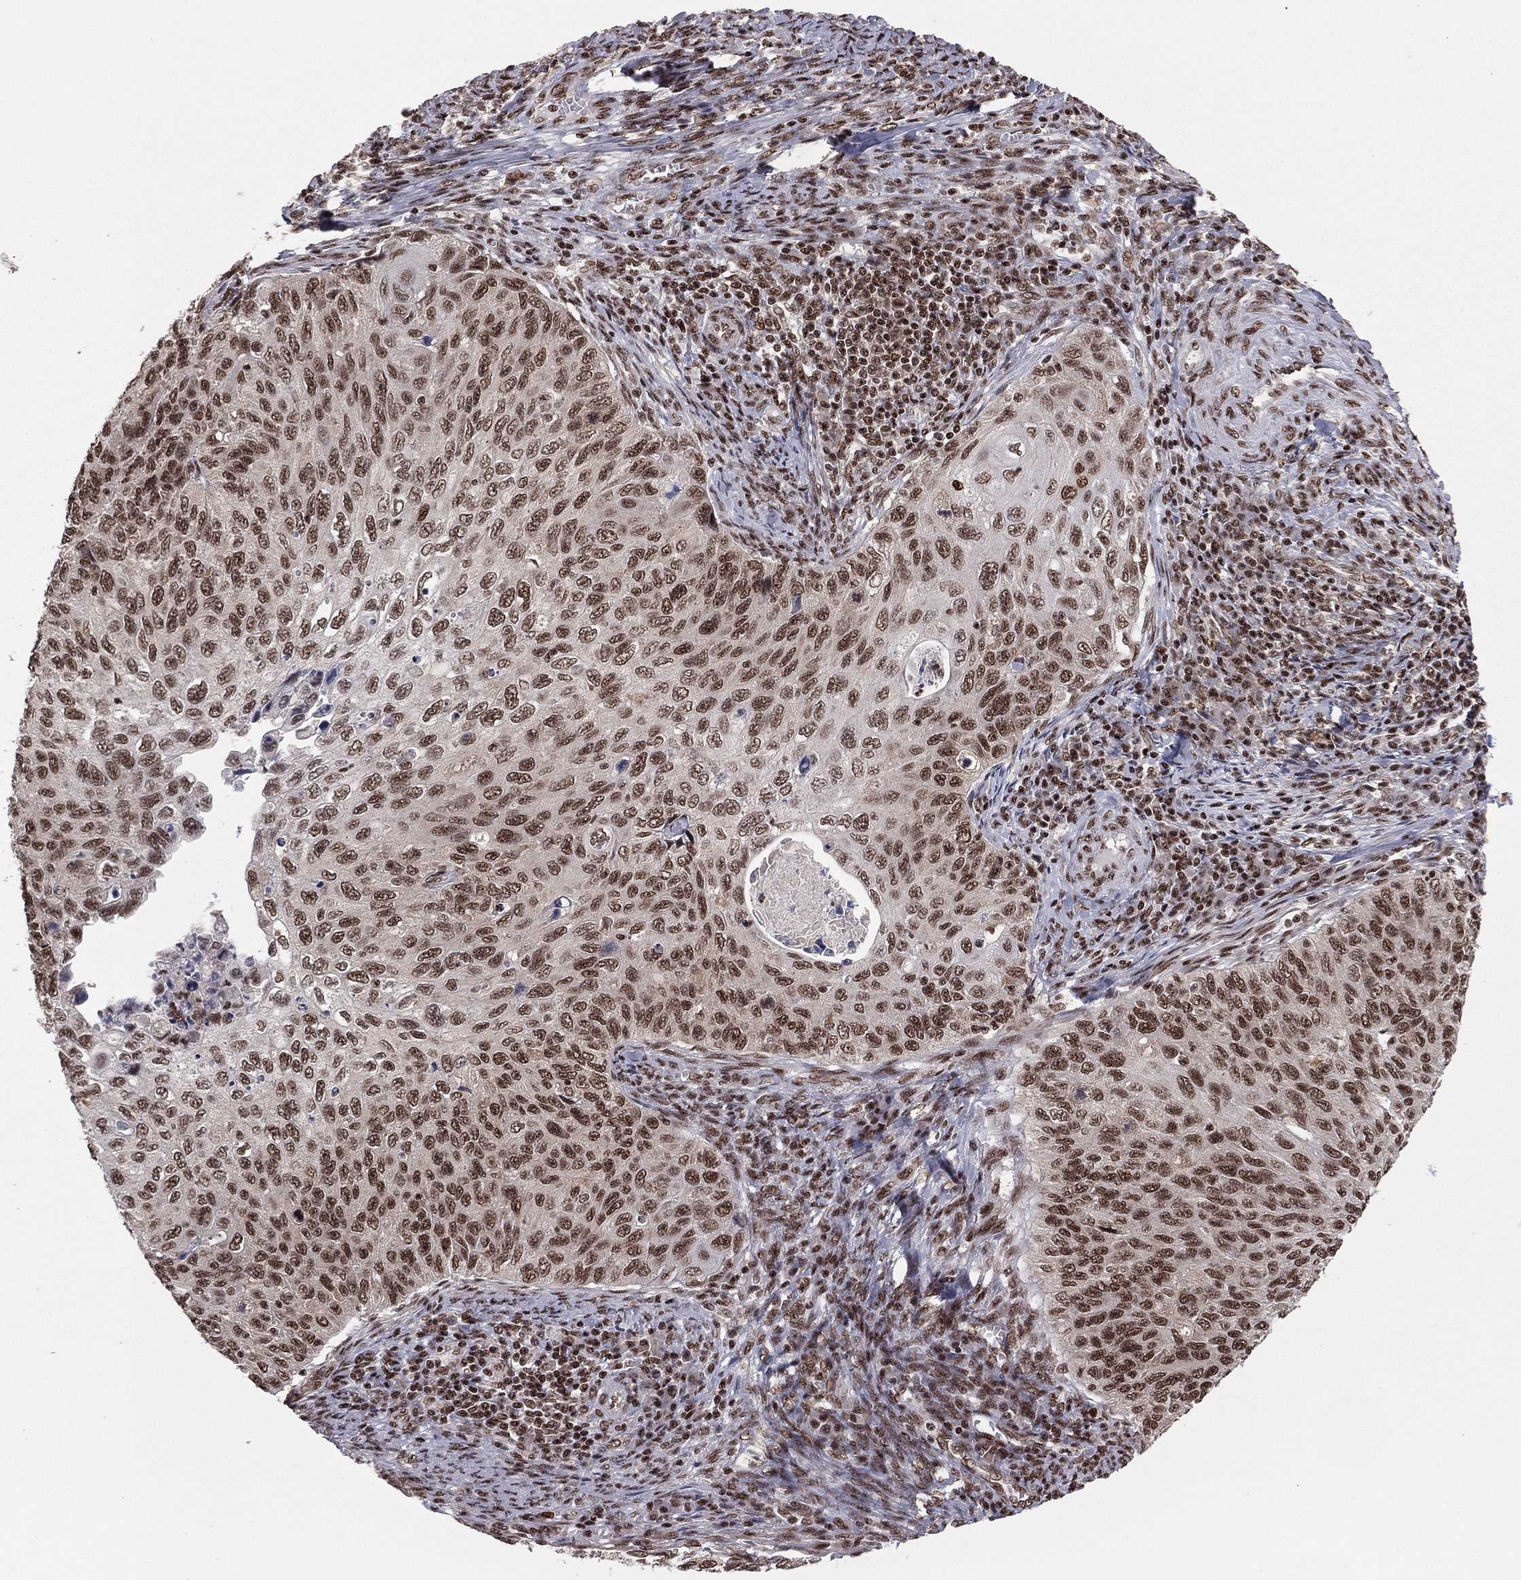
{"staining": {"intensity": "strong", "quantity": "25%-75%", "location": "nuclear"}, "tissue": "cervical cancer", "cell_type": "Tumor cells", "image_type": "cancer", "snomed": [{"axis": "morphology", "description": "Squamous cell carcinoma, NOS"}, {"axis": "topography", "description": "Cervix"}], "caption": "A micrograph of squamous cell carcinoma (cervical) stained for a protein shows strong nuclear brown staining in tumor cells.", "gene": "NFYB", "patient": {"sex": "female", "age": 70}}